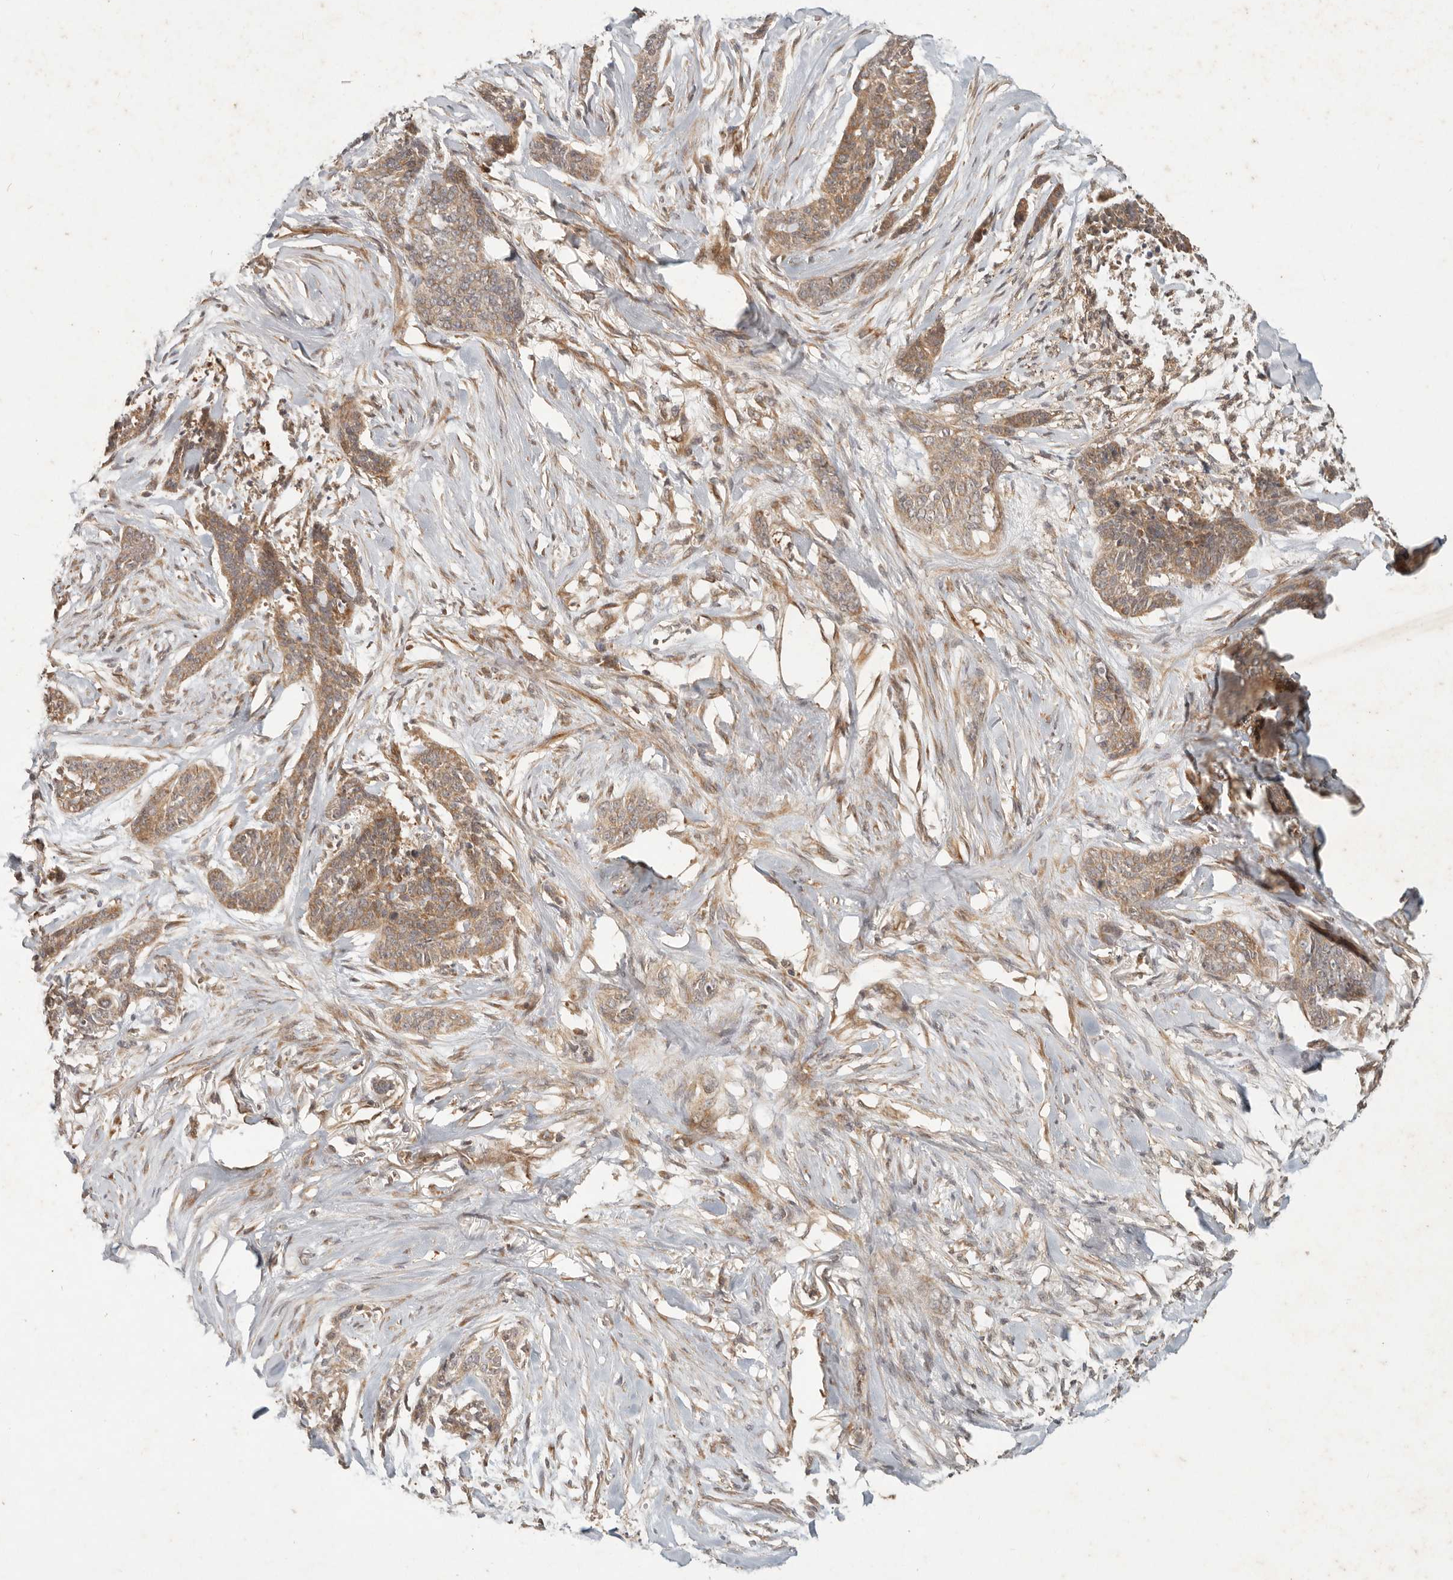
{"staining": {"intensity": "moderate", "quantity": ">75%", "location": "cytoplasmic/membranous"}, "tissue": "skin cancer", "cell_type": "Tumor cells", "image_type": "cancer", "snomed": [{"axis": "morphology", "description": "Basal cell carcinoma"}, {"axis": "topography", "description": "Skin"}], "caption": "Protein expression analysis of human skin cancer reveals moderate cytoplasmic/membranous positivity in approximately >75% of tumor cells. (brown staining indicates protein expression, while blue staining denotes nuclei).", "gene": "CLEC4C", "patient": {"sex": "female", "age": 64}}